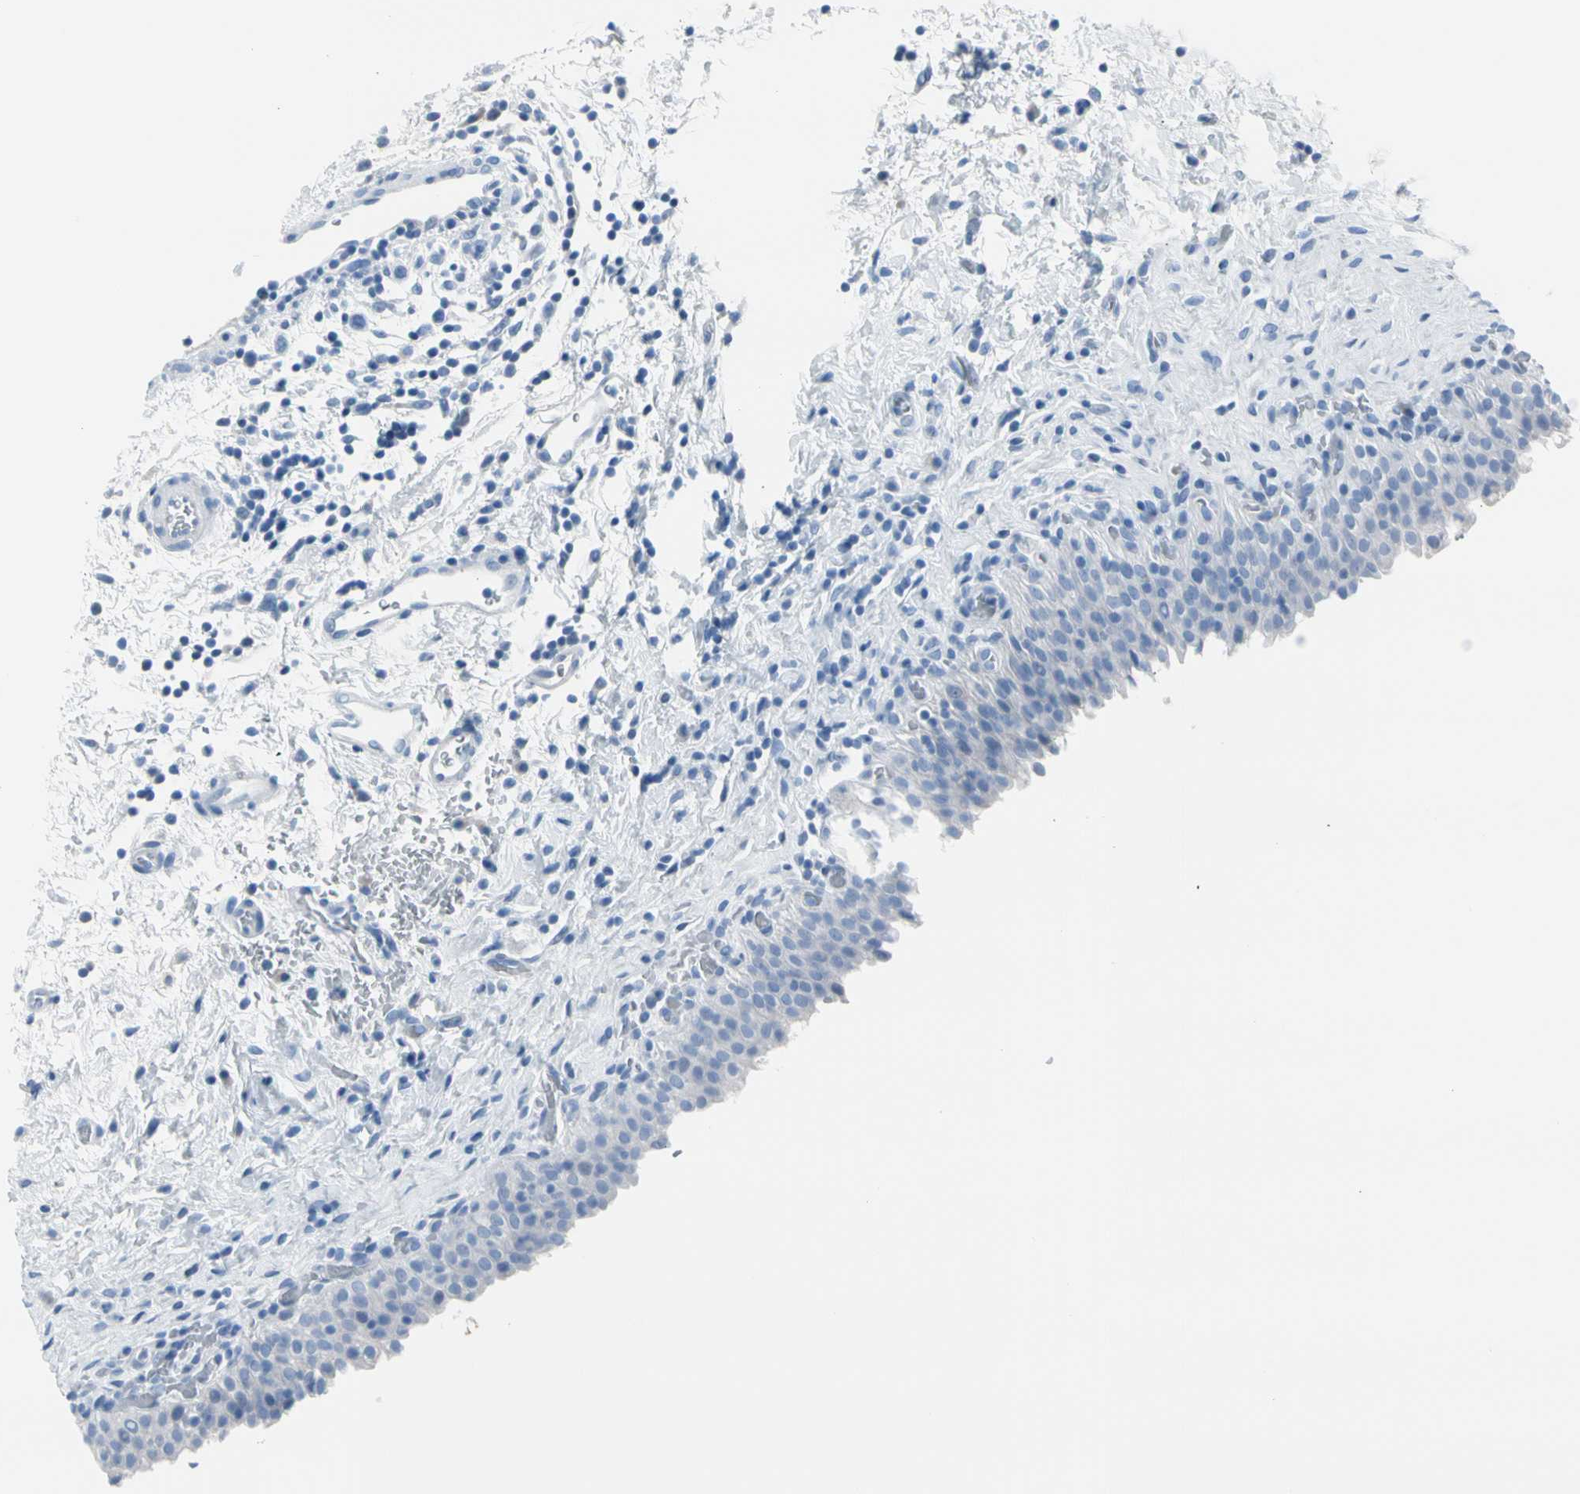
{"staining": {"intensity": "negative", "quantity": "none", "location": "none"}, "tissue": "urinary bladder", "cell_type": "Urothelial cells", "image_type": "normal", "snomed": [{"axis": "morphology", "description": "Normal tissue, NOS"}, {"axis": "topography", "description": "Urinary bladder"}], "caption": "This is a histopathology image of immunohistochemistry (IHC) staining of benign urinary bladder, which shows no expression in urothelial cells. The staining was performed using DAB (3,3'-diaminobenzidine) to visualize the protein expression in brown, while the nuclei were stained in blue with hematoxylin (Magnification: 20x).", "gene": "TPO", "patient": {"sex": "male", "age": 51}}